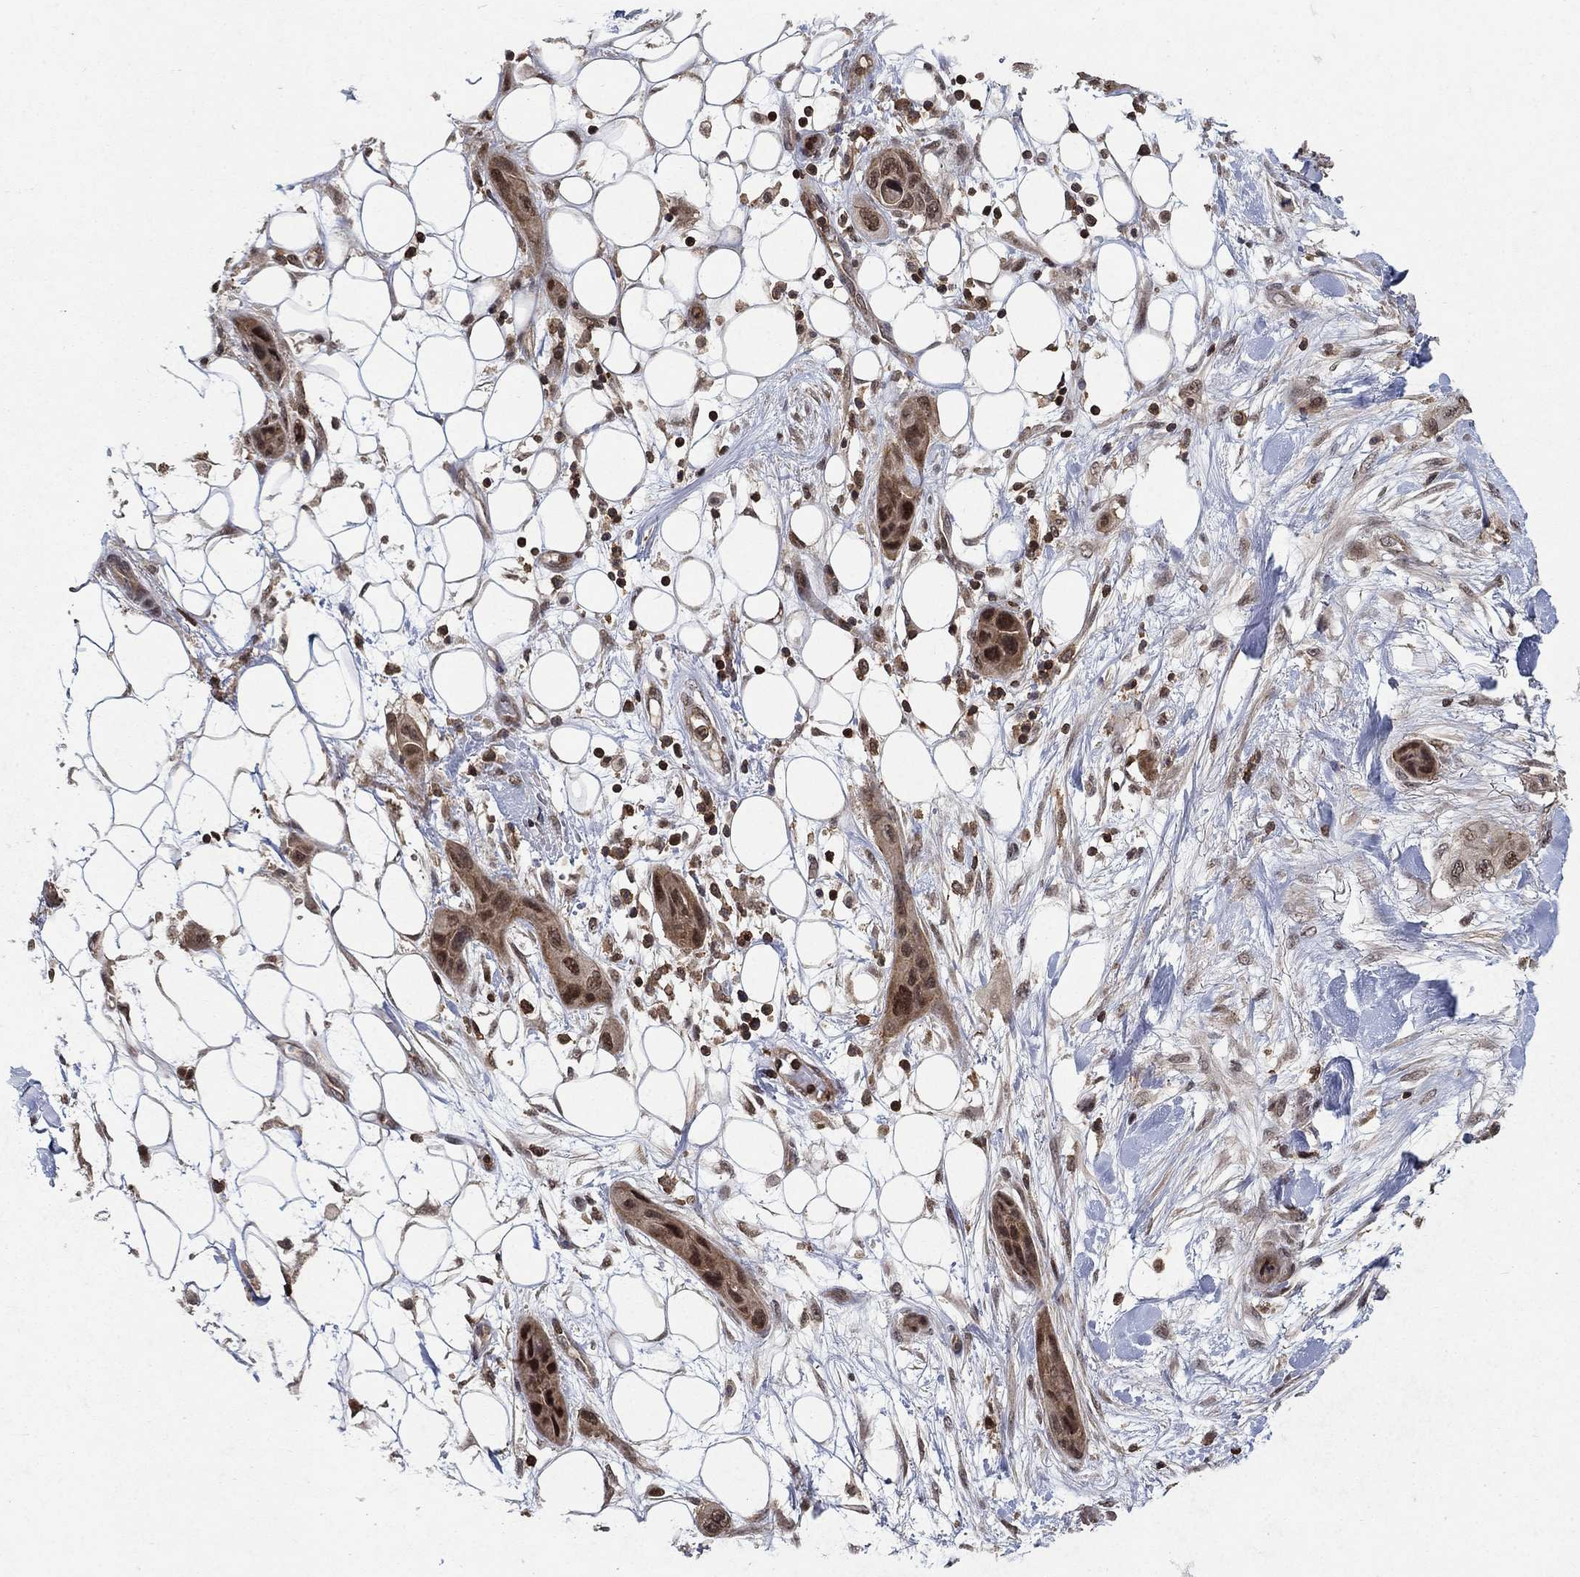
{"staining": {"intensity": "strong", "quantity": "25%-75%", "location": "cytoplasmic/membranous,nuclear"}, "tissue": "skin cancer", "cell_type": "Tumor cells", "image_type": "cancer", "snomed": [{"axis": "morphology", "description": "Squamous cell carcinoma, NOS"}, {"axis": "topography", "description": "Skin"}], "caption": "Skin cancer (squamous cell carcinoma) stained for a protein displays strong cytoplasmic/membranous and nuclear positivity in tumor cells.", "gene": "CCDC66", "patient": {"sex": "male", "age": 79}}